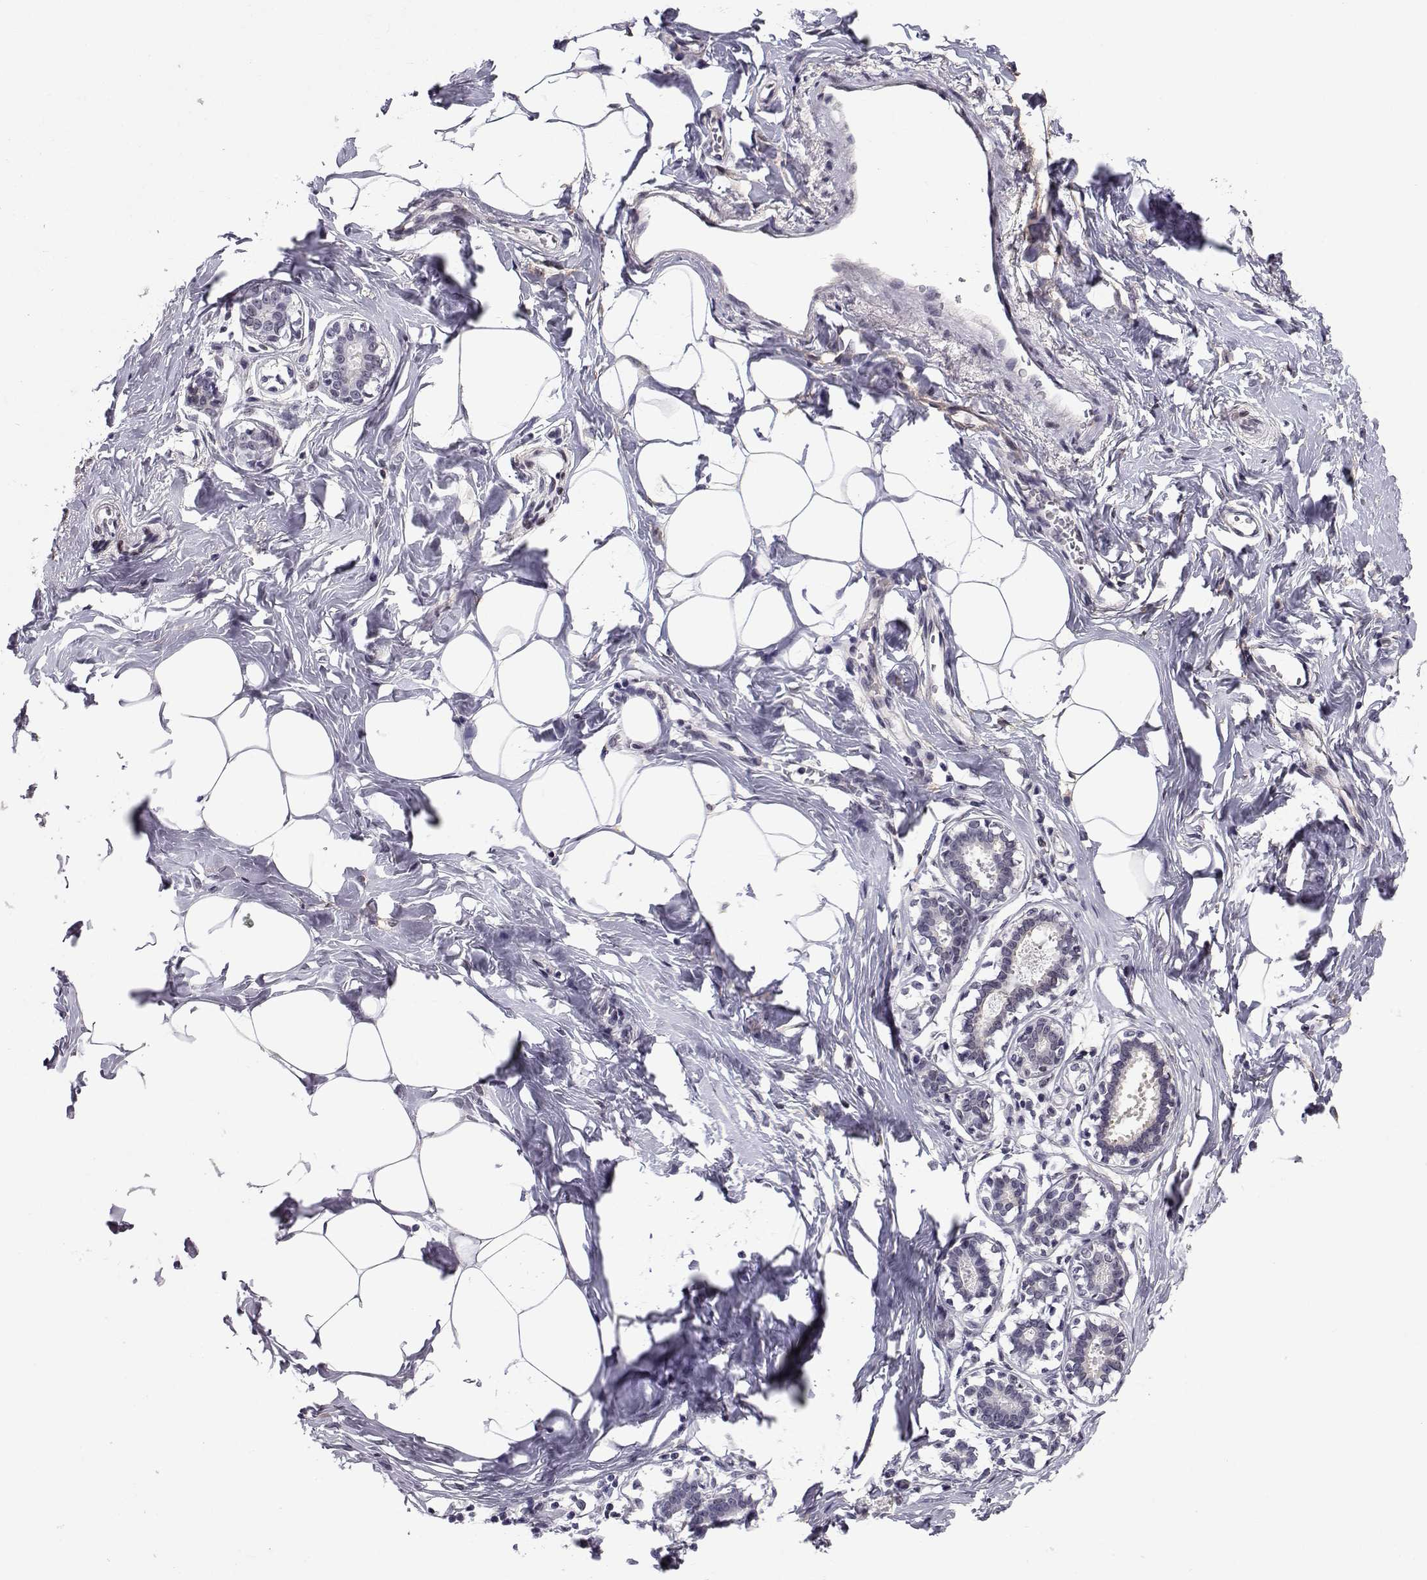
{"staining": {"intensity": "negative", "quantity": "none", "location": "none"}, "tissue": "breast", "cell_type": "Adipocytes", "image_type": "normal", "snomed": [{"axis": "morphology", "description": "Normal tissue, NOS"}, {"axis": "morphology", "description": "Lobular carcinoma, in situ"}, {"axis": "topography", "description": "Breast"}], "caption": "This is a histopathology image of immunohistochemistry staining of normal breast, which shows no expression in adipocytes.", "gene": "RBM24", "patient": {"sex": "female", "age": 35}}